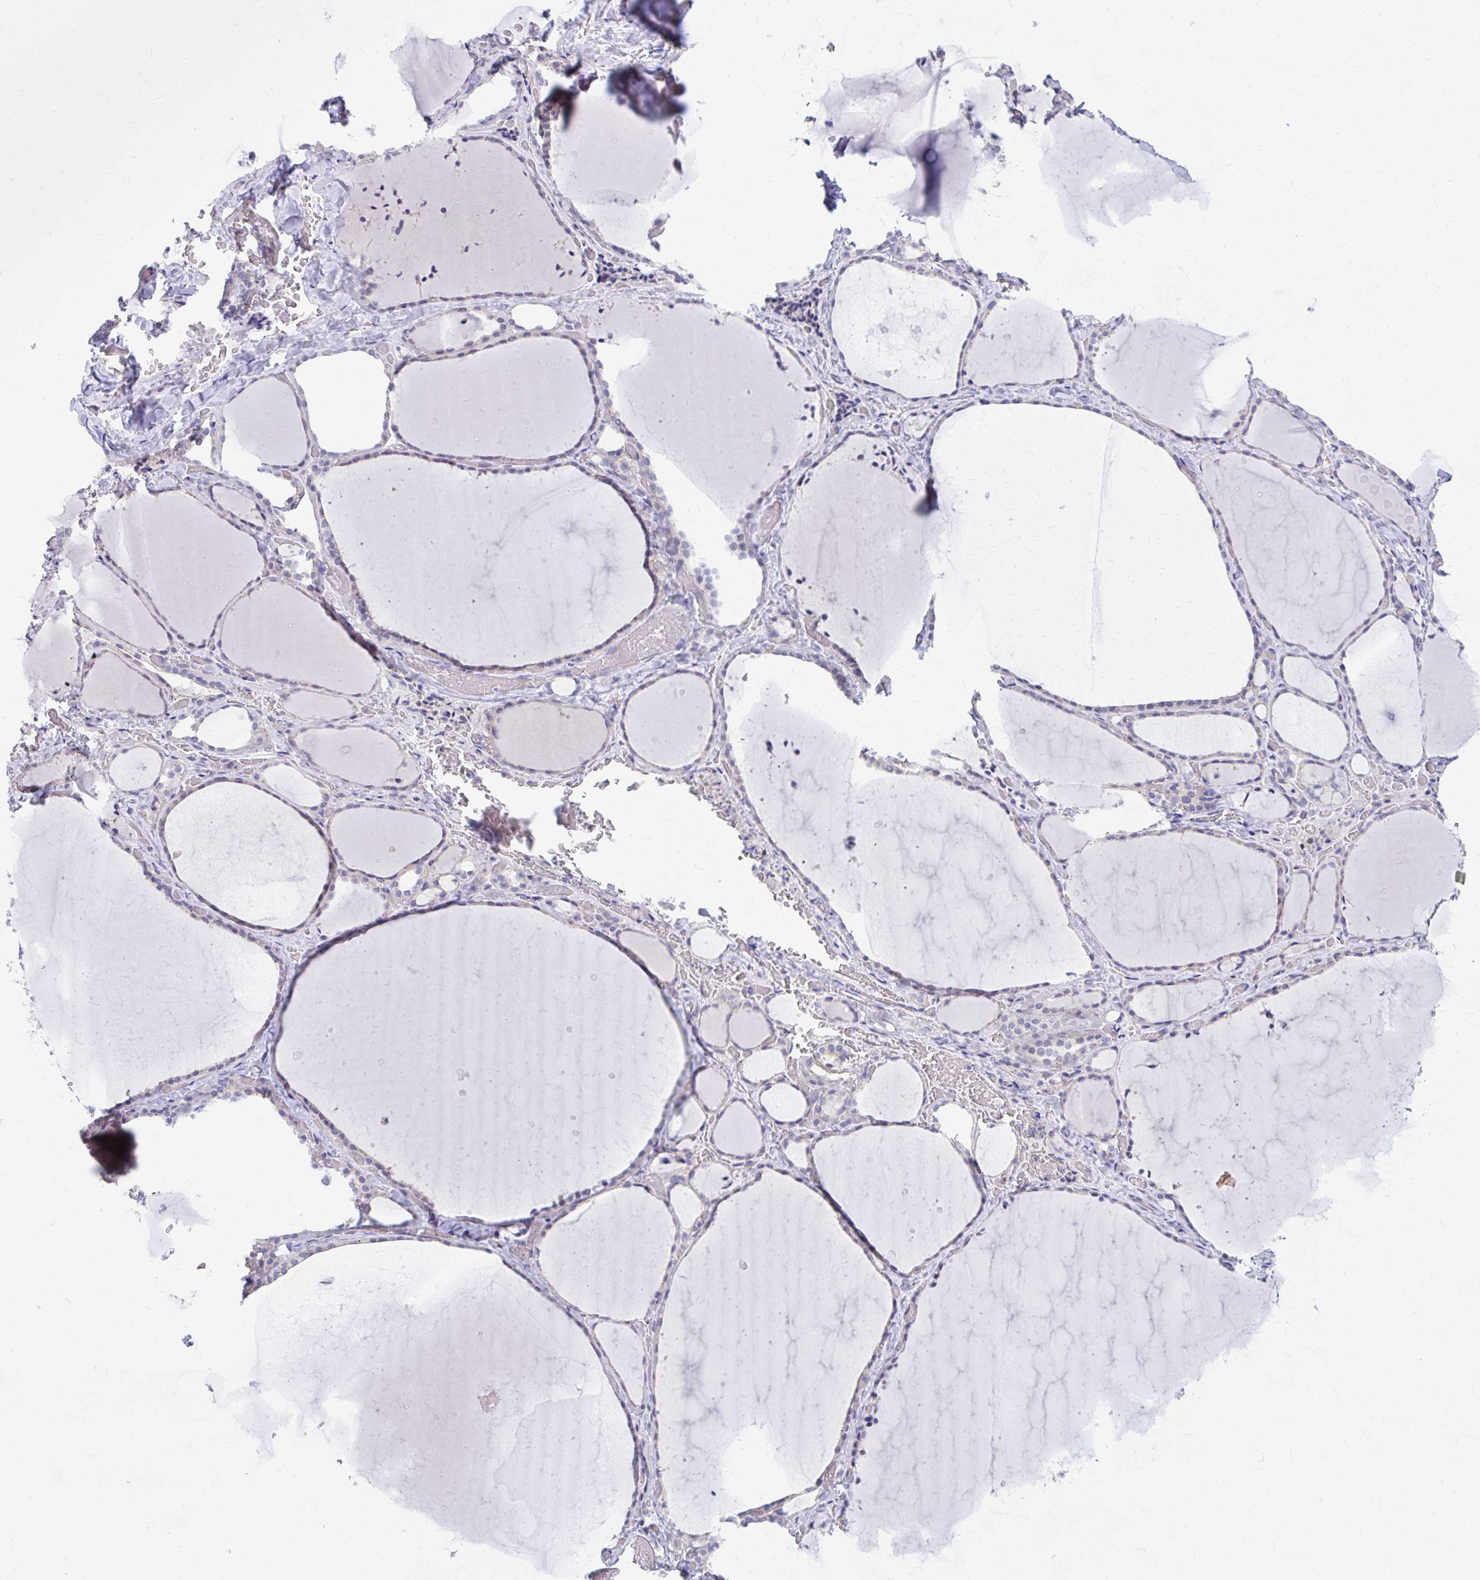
{"staining": {"intensity": "weak", "quantity": "<25%", "location": "cytoplasmic/membranous"}, "tissue": "thyroid gland", "cell_type": "Glandular cells", "image_type": "normal", "snomed": [{"axis": "morphology", "description": "Normal tissue, NOS"}, {"axis": "topography", "description": "Thyroid gland"}], "caption": "The IHC image has no significant staining in glandular cells of thyroid gland.", "gene": "RADIL", "patient": {"sex": "female", "age": 36}}